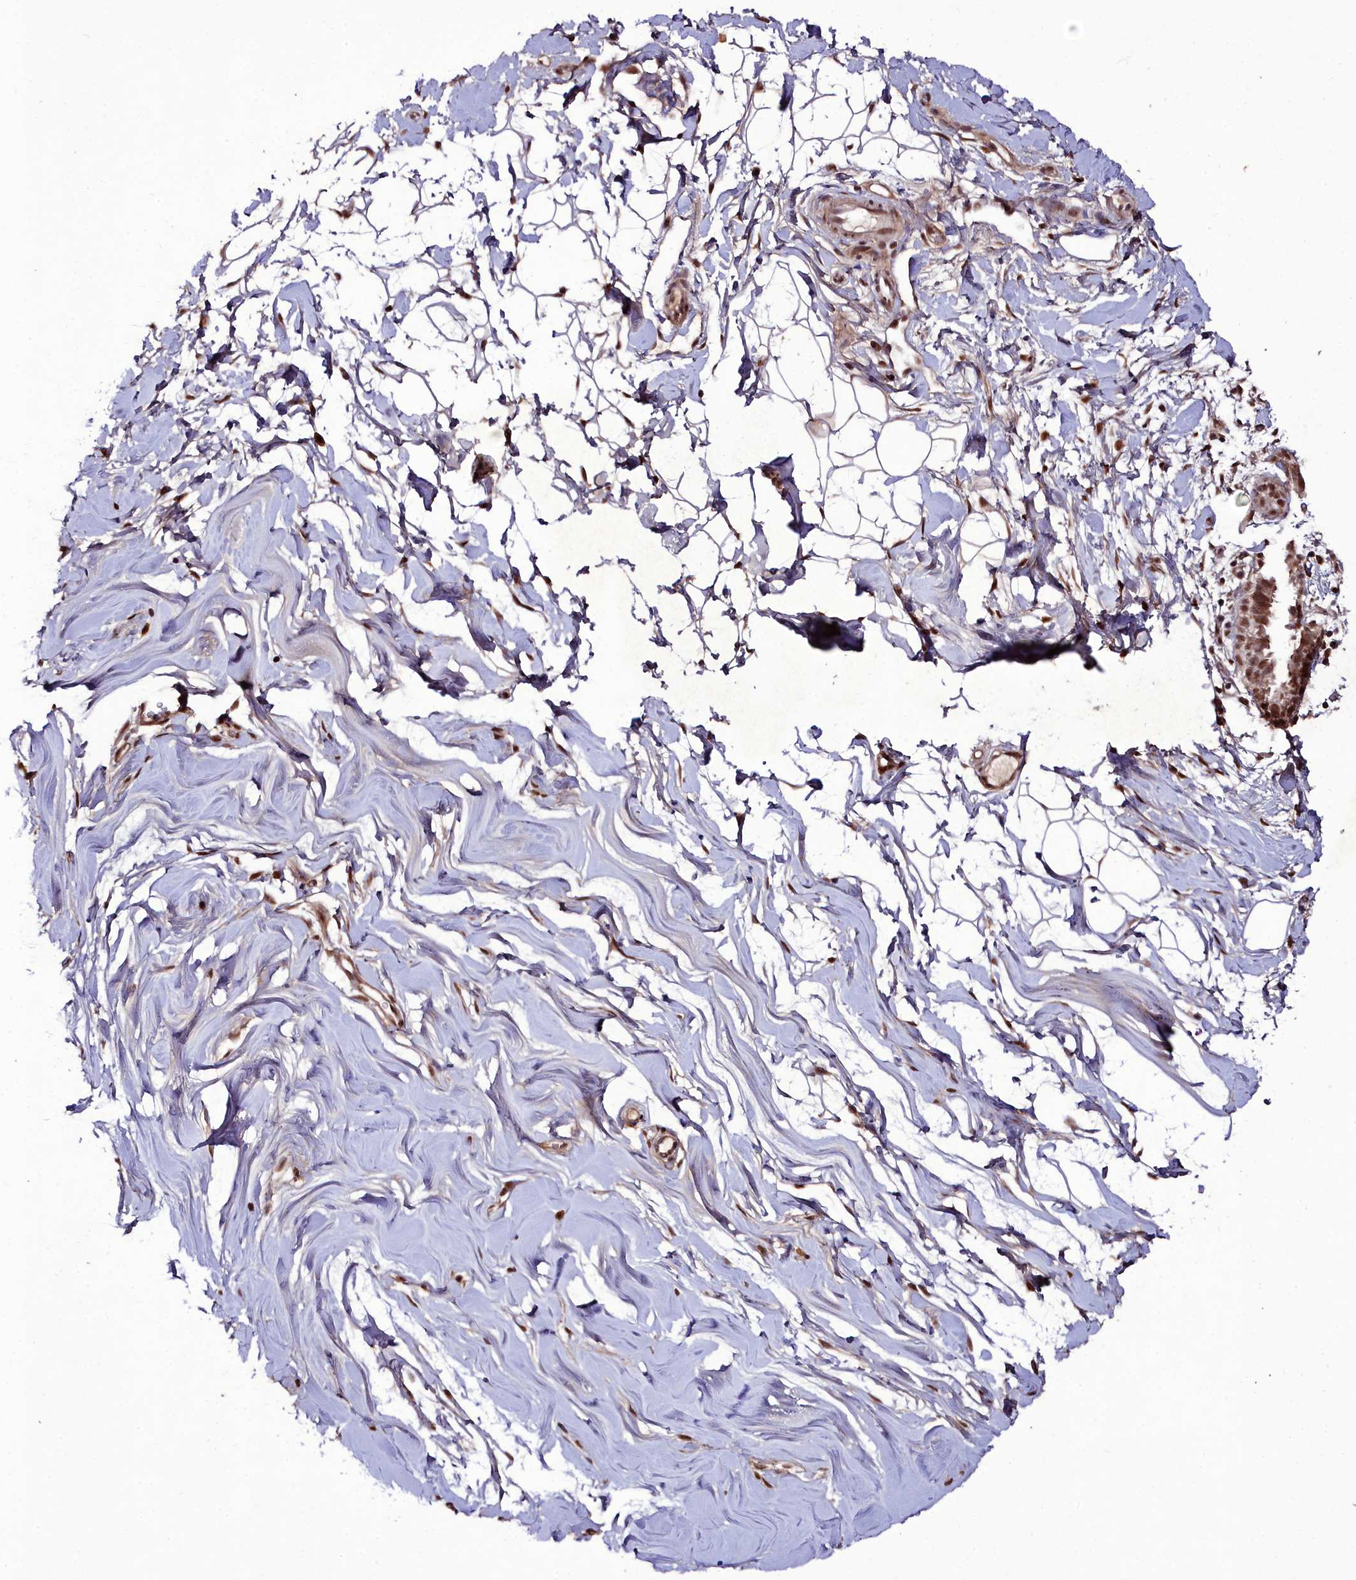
{"staining": {"intensity": "moderate", "quantity": ">75%", "location": "nuclear"}, "tissue": "adipose tissue", "cell_type": "Adipocytes", "image_type": "normal", "snomed": [{"axis": "morphology", "description": "Normal tissue, NOS"}, {"axis": "topography", "description": "Breast"}], "caption": "Moderate nuclear staining for a protein is identified in about >75% of adipocytes of unremarkable adipose tissue using IHC.", "gene": "CXXC1", "patient": {"sex": "female", "age": 26}}